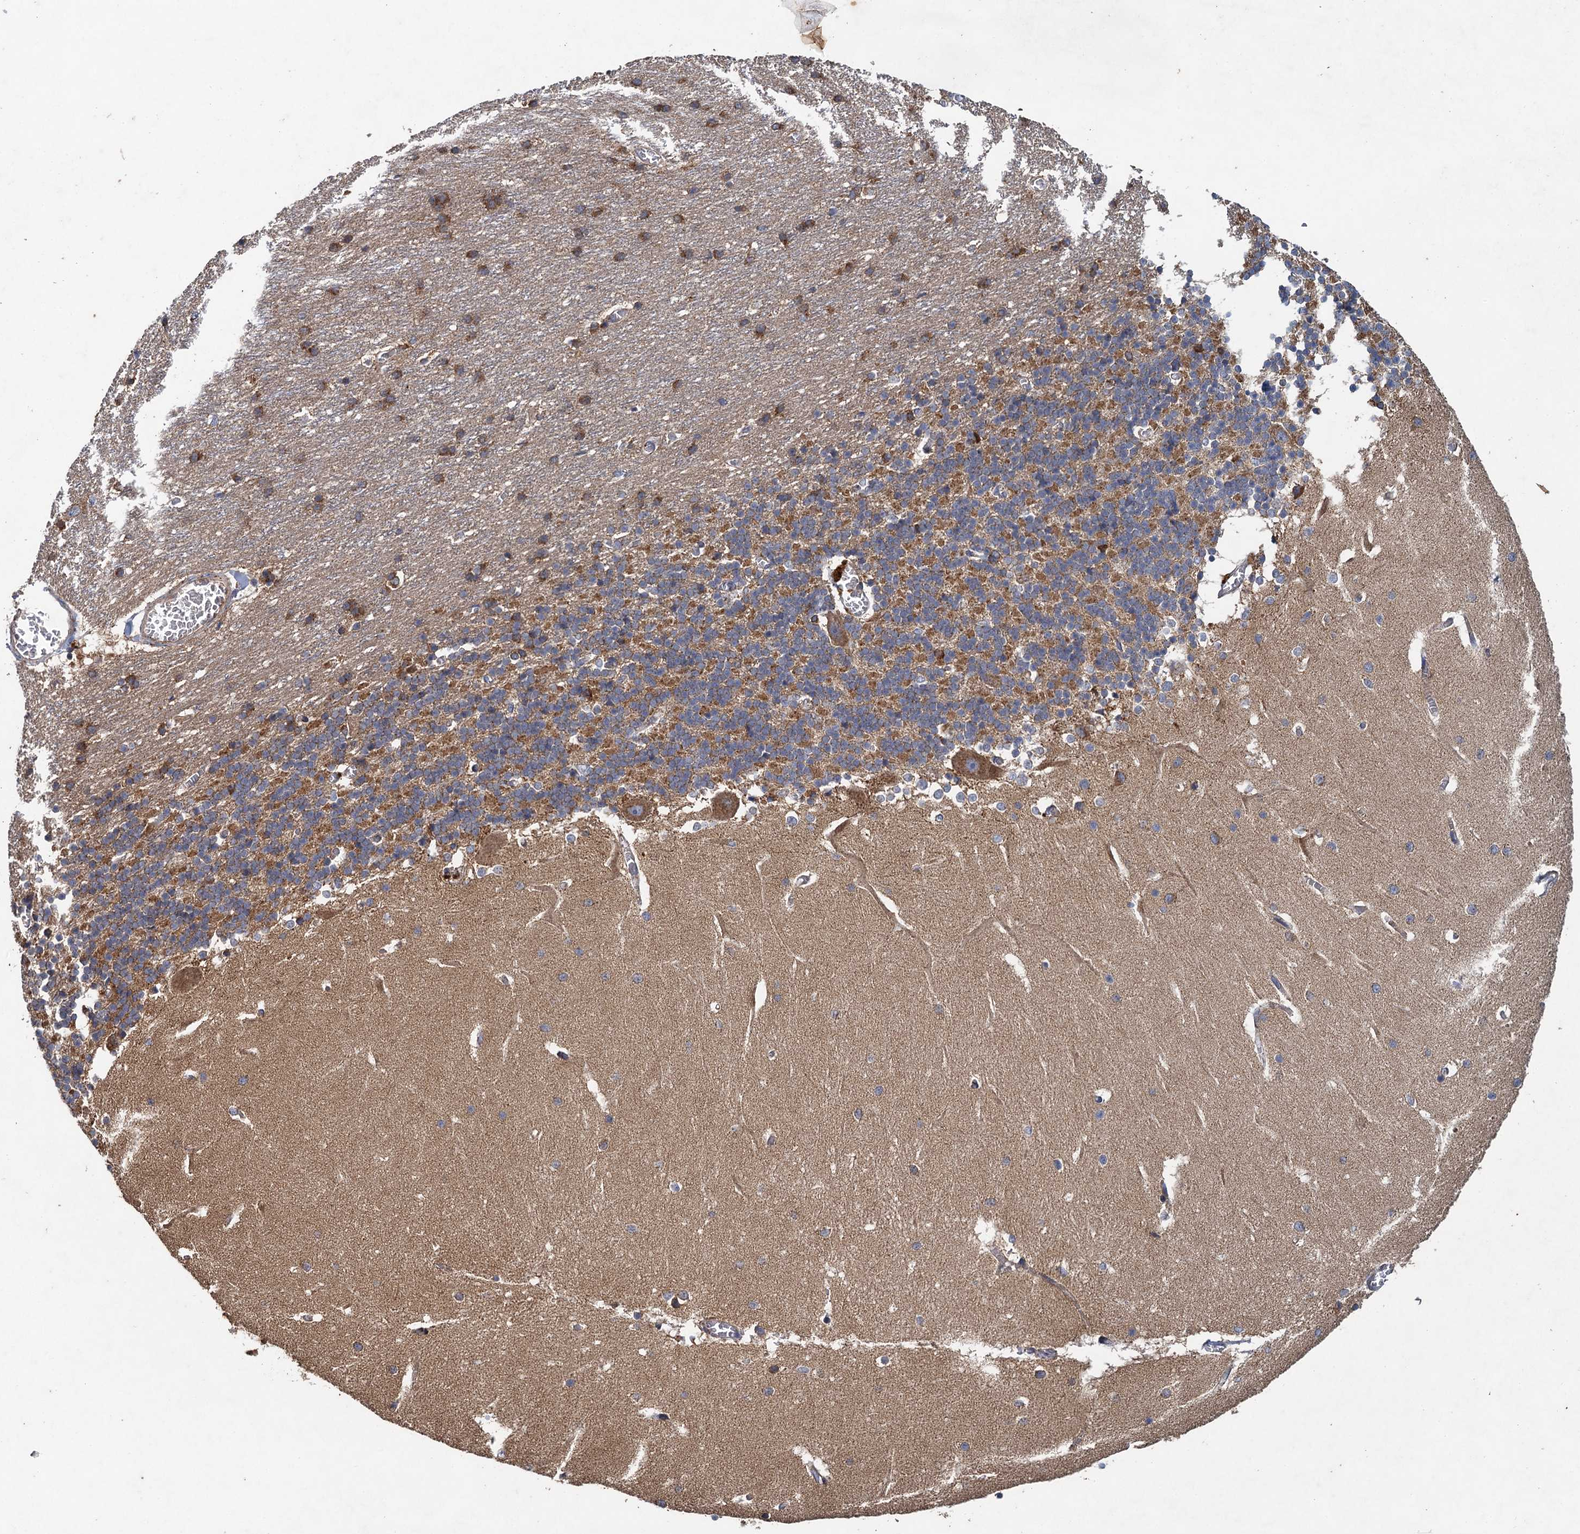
{"staining": {"intensity": "moderate", "quantity": "25%-75%", "location": "cytoplasmic/membranous"}, "tissue": "cerebellum", "cell_type": "Cells in granular layer", "image_type": "normal", "snomed": [{"axis": "morphology", "description": "Normal tissue, NOS"}, {"axis": "topography", "description": "Cerebellum"}], "caption": "A high-resolution image shows immunohistochemistry staining of unremarkable cerebellum, which shows moderate cytoplasmic/membranous expression in approximately 25%-75% of cells in granular layer. (Brightfield microscopy of DAB IHC at high magnification).", "gene": "BCS1L", "patient": {"sex": "male", "age": 37}}